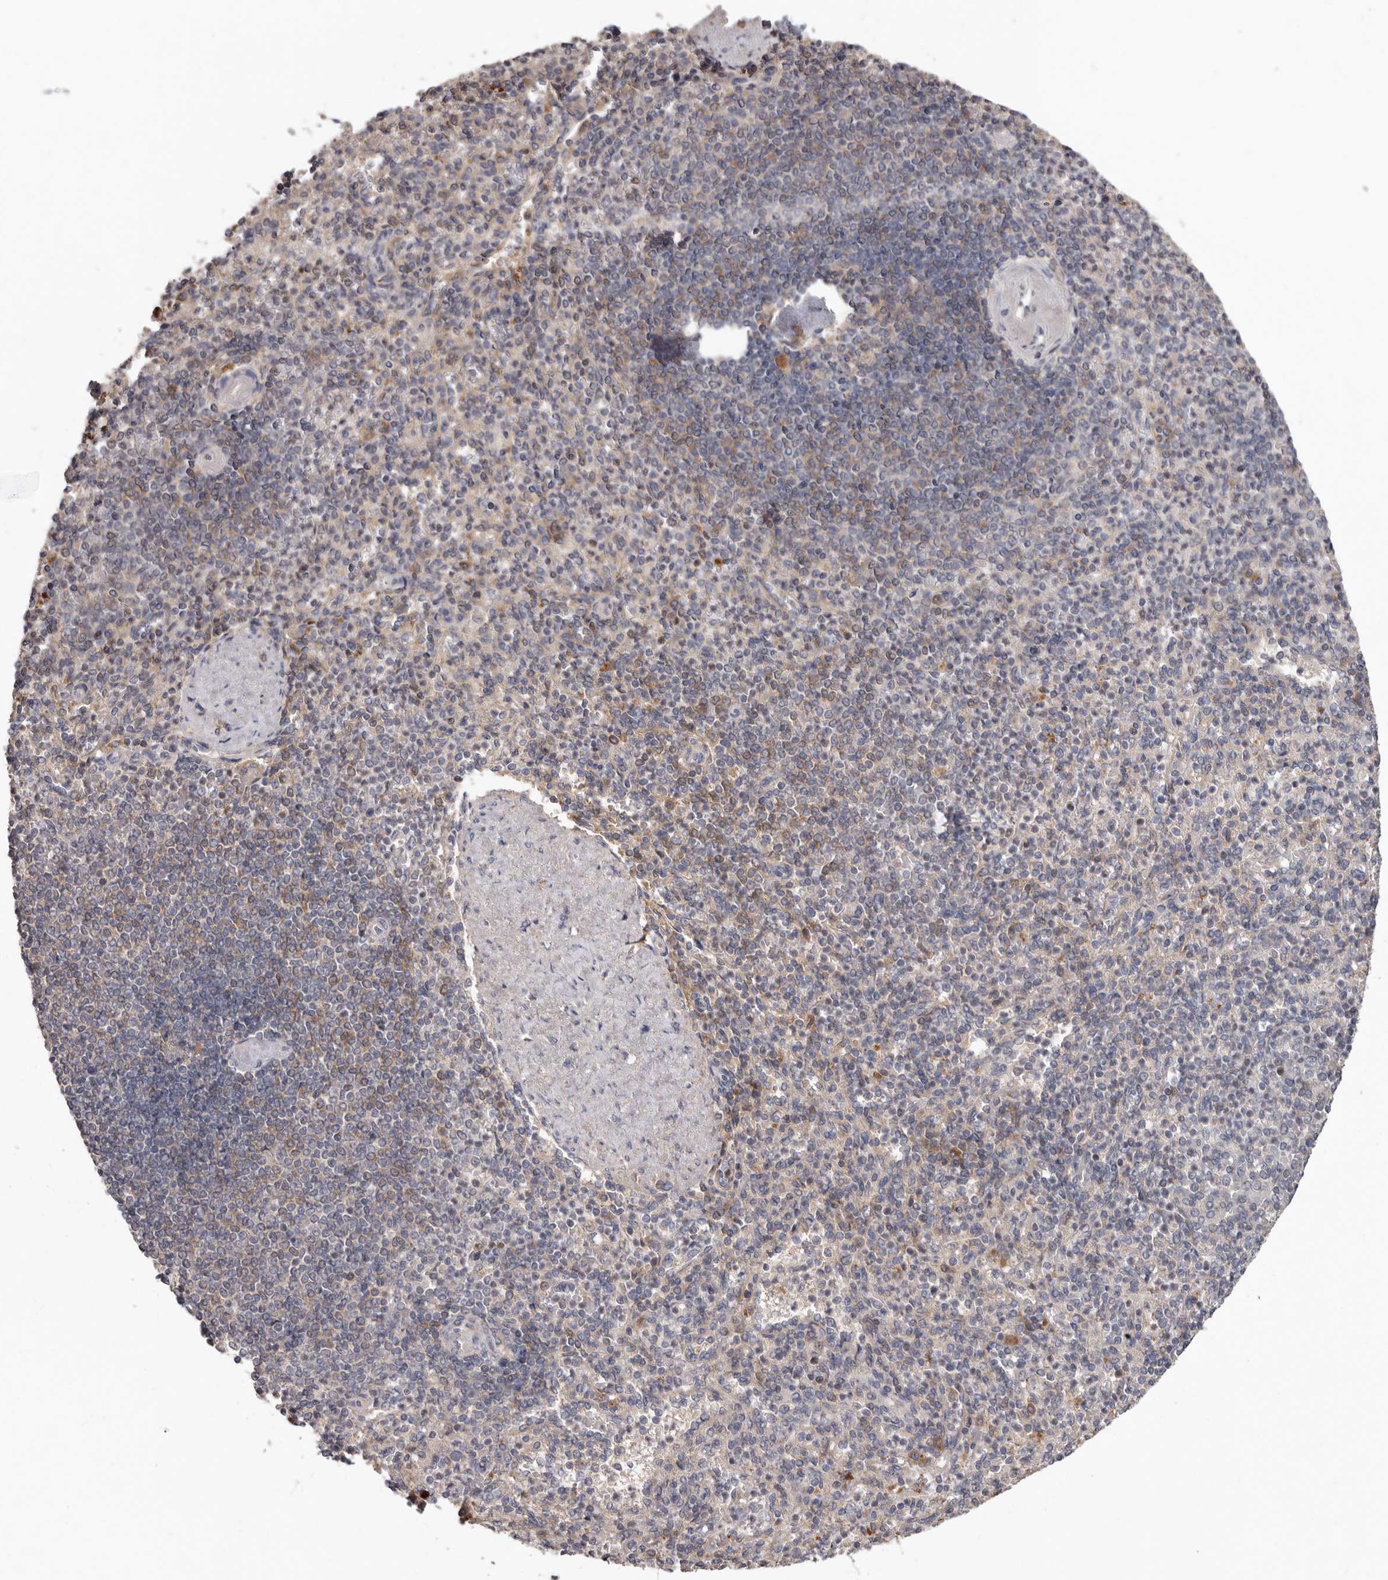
{"staining": {"intensity": "moderate", "quantity": "<25%", "location": "cytoplasmic/membranous"}, "tissue": "spleen", "cell_type": "Cells in red pulp", "image_type": "normal", "snomed": [{"axis": "morphology", "description": "Normal tissue, NOS"}, {"axis": "topography", "description": "Spleen"}], "caption": "Cells in red pulp show low levels of moderate cytoplasmic/membranous positivity in about <25% of cells in benign human spleen. Immunohistochemistry (ihc) stains the protein in brown and the nuclei are stained blue.", "gene": "NMUR1", "patient": {"sex": "female", "age": 74}}